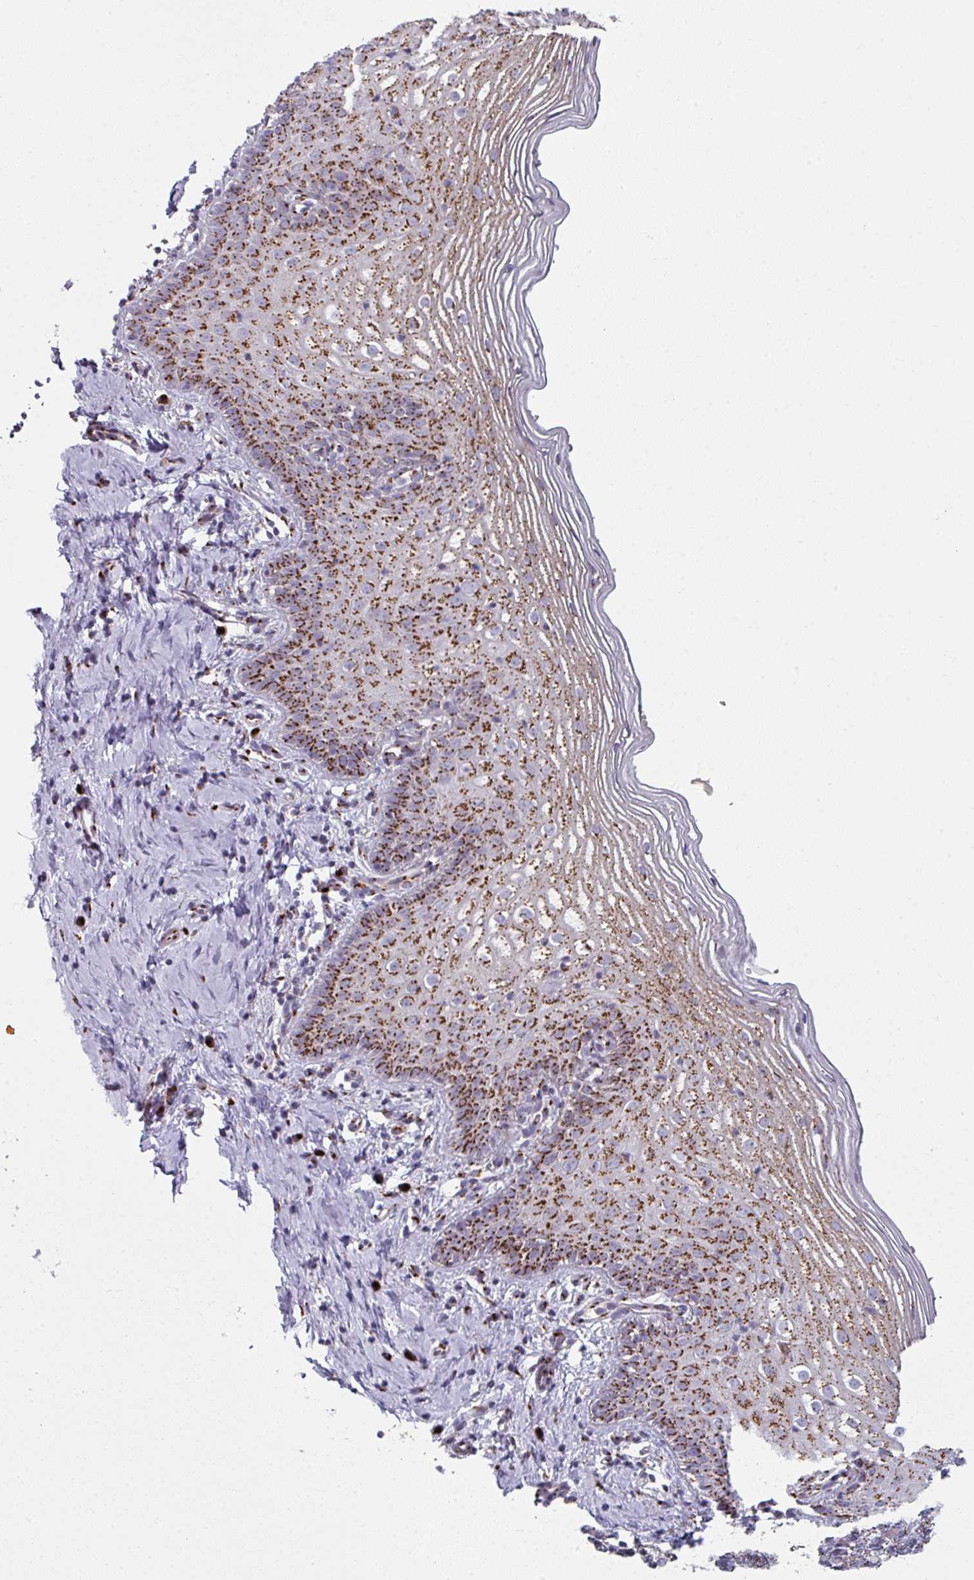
{"staining": {"intensity": "strong", "quantity": ">75%", "location": "cytoplasmic/membranous"}, "tissue": "cervix", "cell_type": "Glandular cells", "image_type": "normal", "snomed": [{"axis": "morphology", "description": "Normal tissue, NOS"}, {"axis": "topography", "description": "Cervix"}], "caption": "Normal cervix shows strong cytoplasmic/membranous expression in approximately >75% of glandular cells, visualized by immunohistochemistry.", "gene": "CCDC85B", "patient": {"sex": "female", "age": 44}}